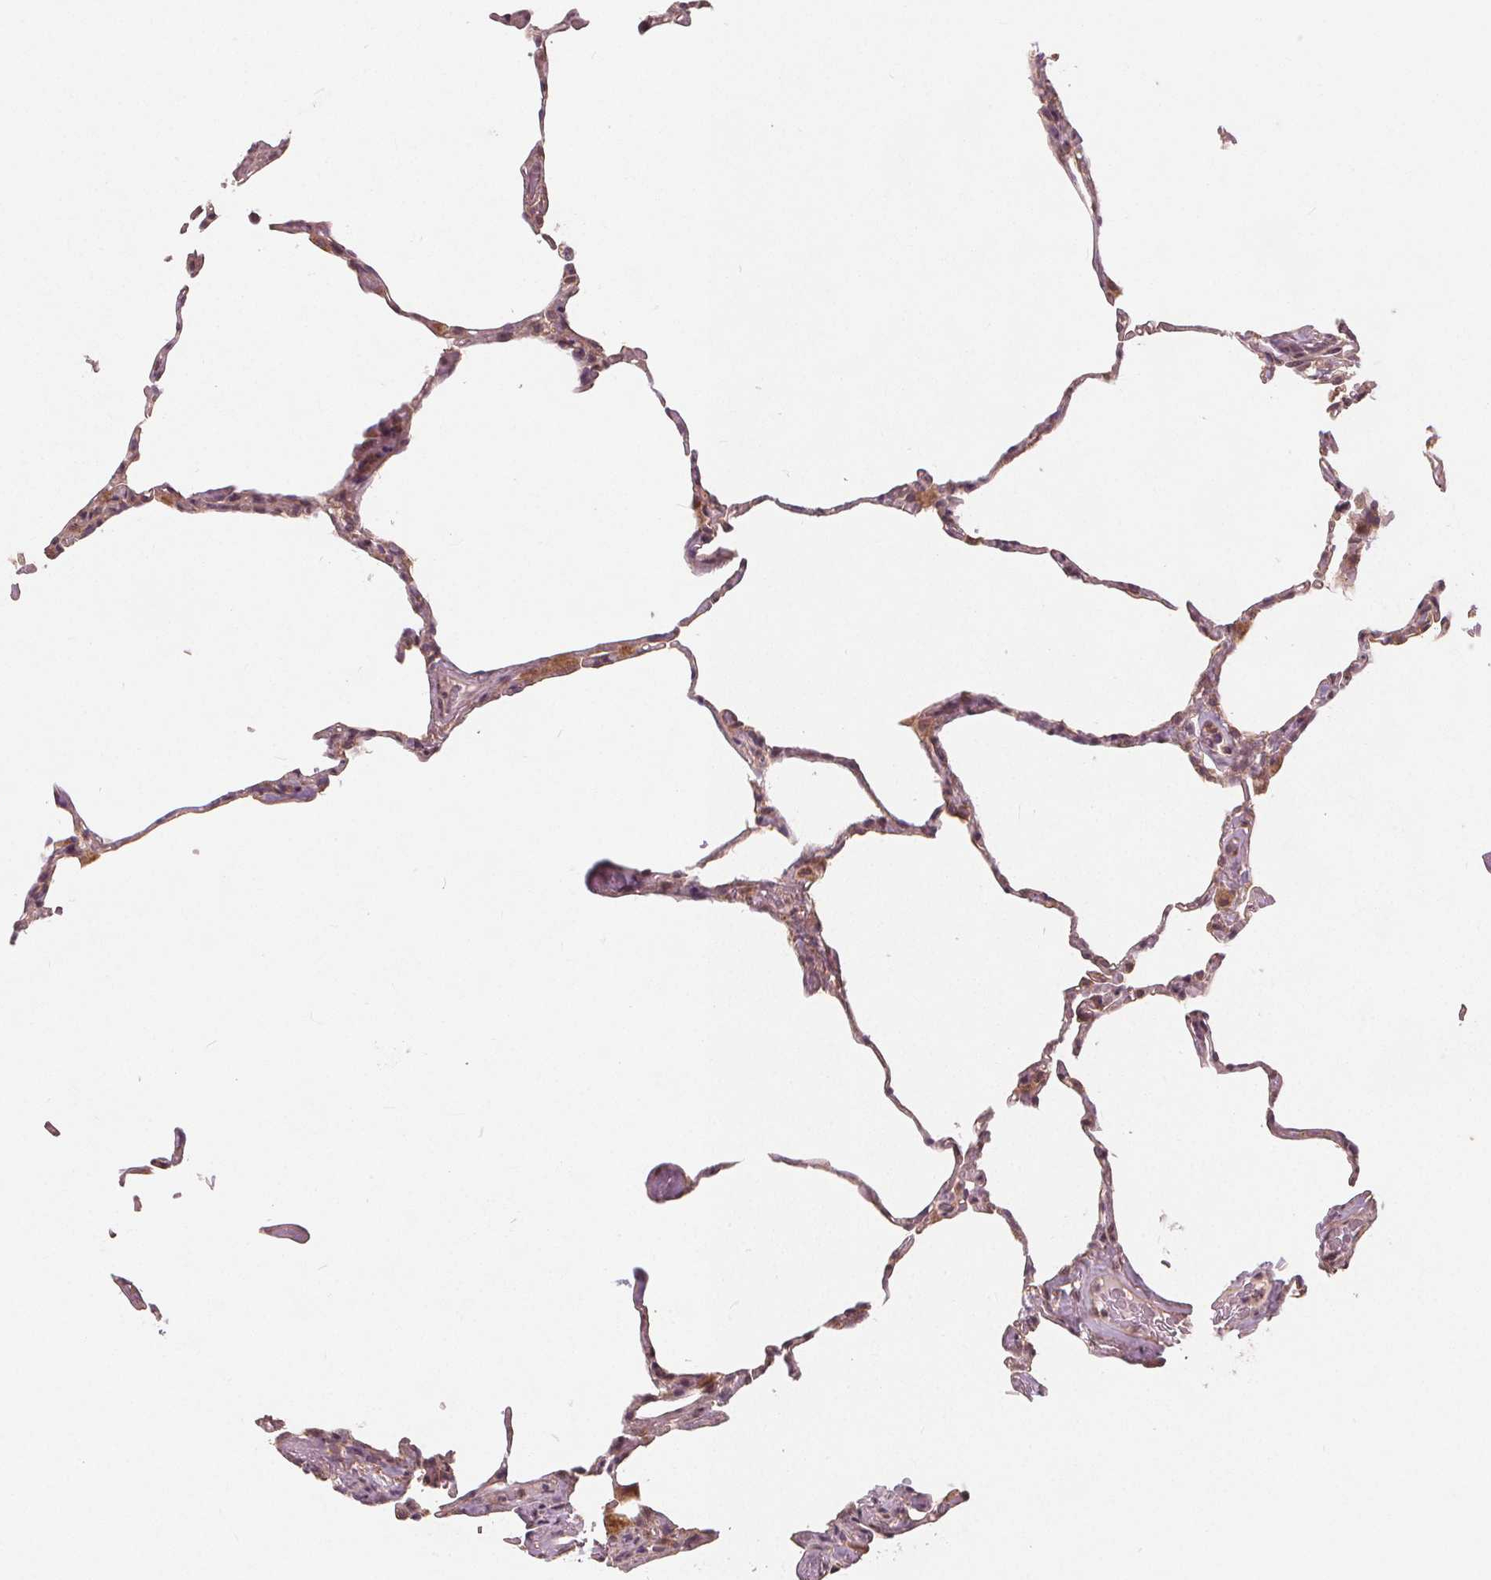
{"staining": {"intensity": "negative", "quantity": "none", "location": "none"}, "tissue": "lung", "cell_type": "Alveolar cells", "image_type": "normal", "snomed": [{"axis": "morphology", "description": "Normal tissue, NOS"}, {"axis": "topography", "description": "Lung"}], "caption": "A micrograph of lung stained for a protein exhibits no brown staining in alveolar cells.", "gene": "SNX12", "patient": {"sex": "male", "age": 65}}